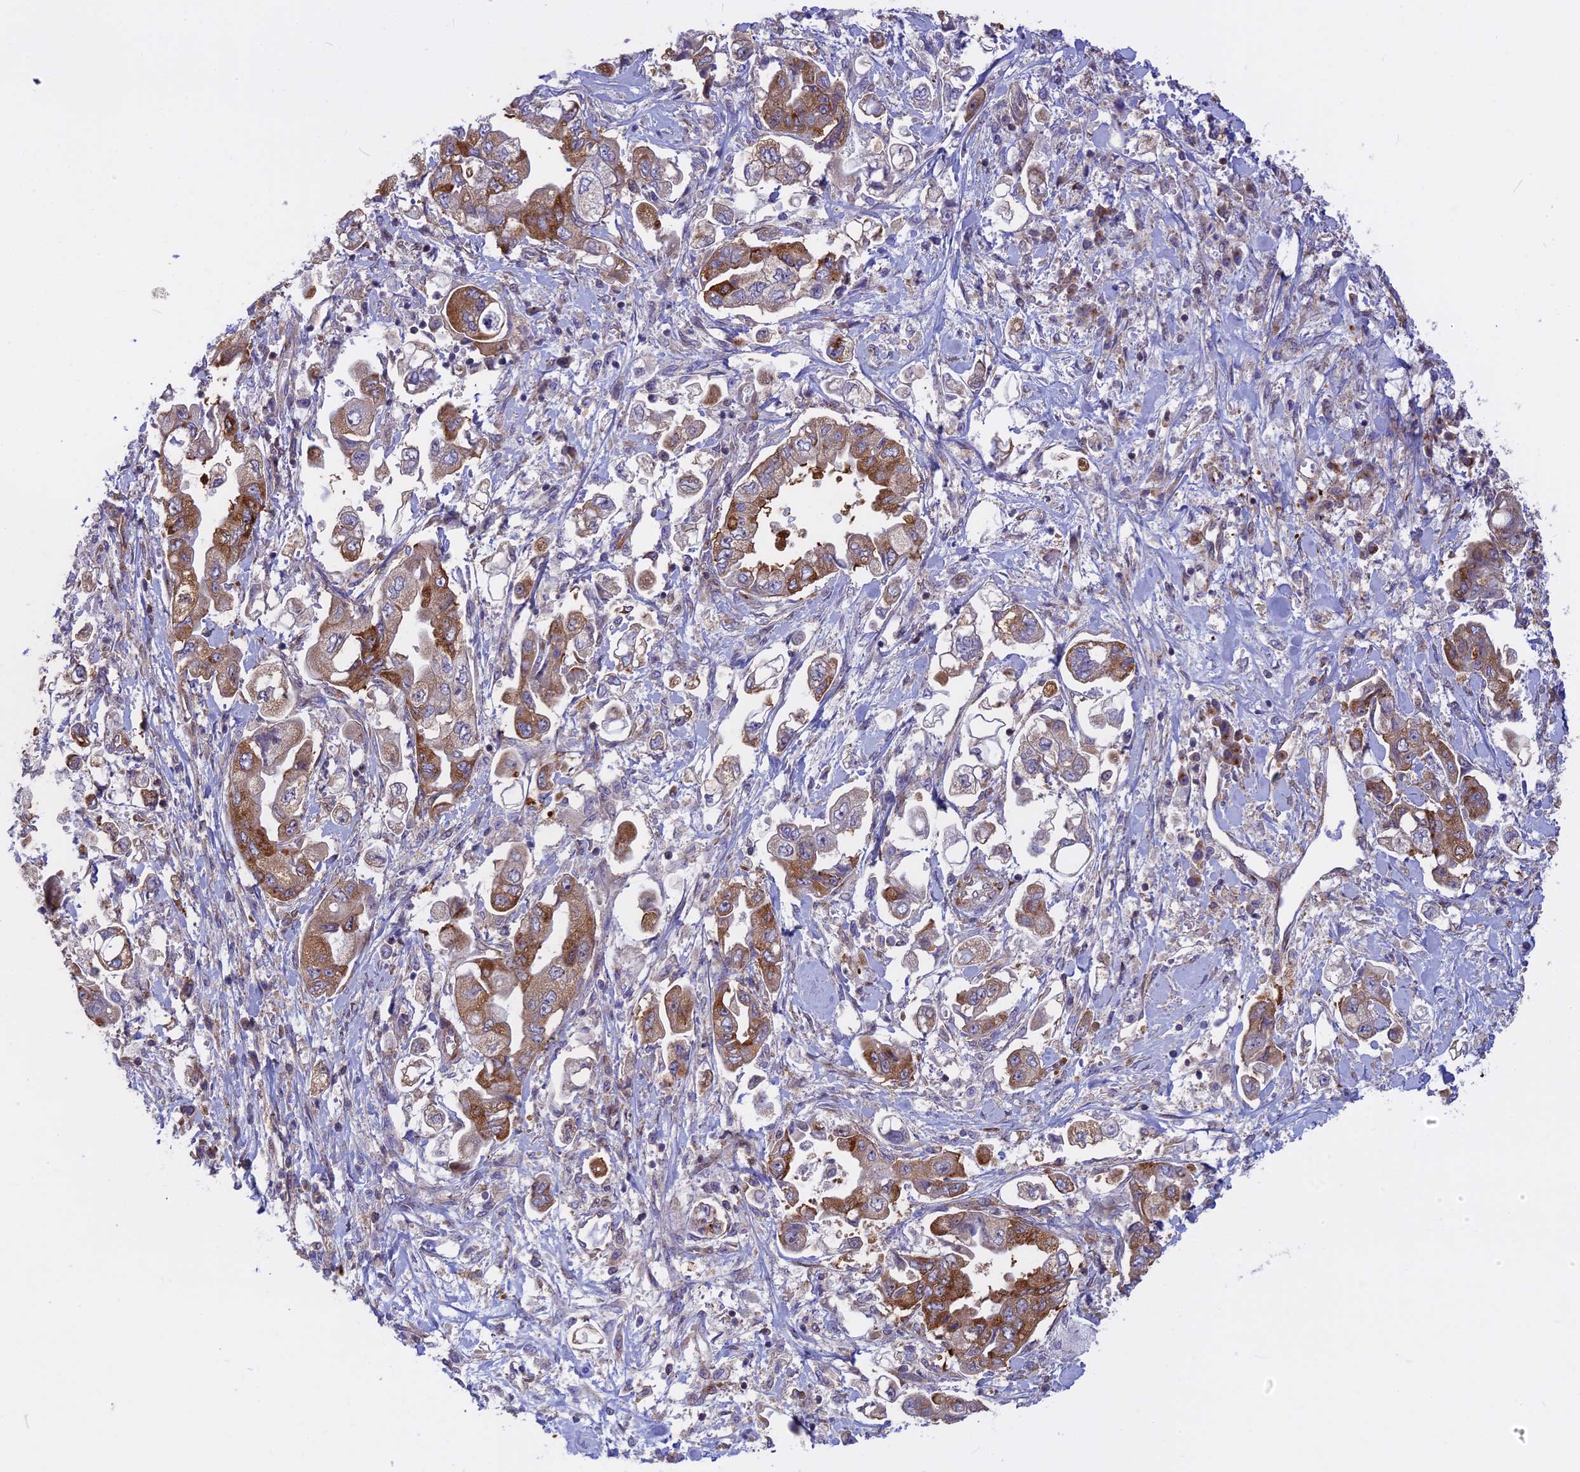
{"staining": {"intensity": "moderate", "quantity": ">75%", "location": "cytoplasmic/membranous"}, "tissue": "stomach cancer", "cell_type": "Tumor cells", "image_type": "cancer", "snomed": [{"axis": "morphology", "description": "Adenocarcinoma, NOS"}, {"axis": "topography", "description": "Stomach"}], "caption": "This is a micrograph of immunohistochemistry staining of stomach adenocarcinoma, which shows moderate positivity in the cytoplasmic/membranous of tumor cells.", "gene": "CLINT1", "patient": {"sex": "male", "age": 62}}